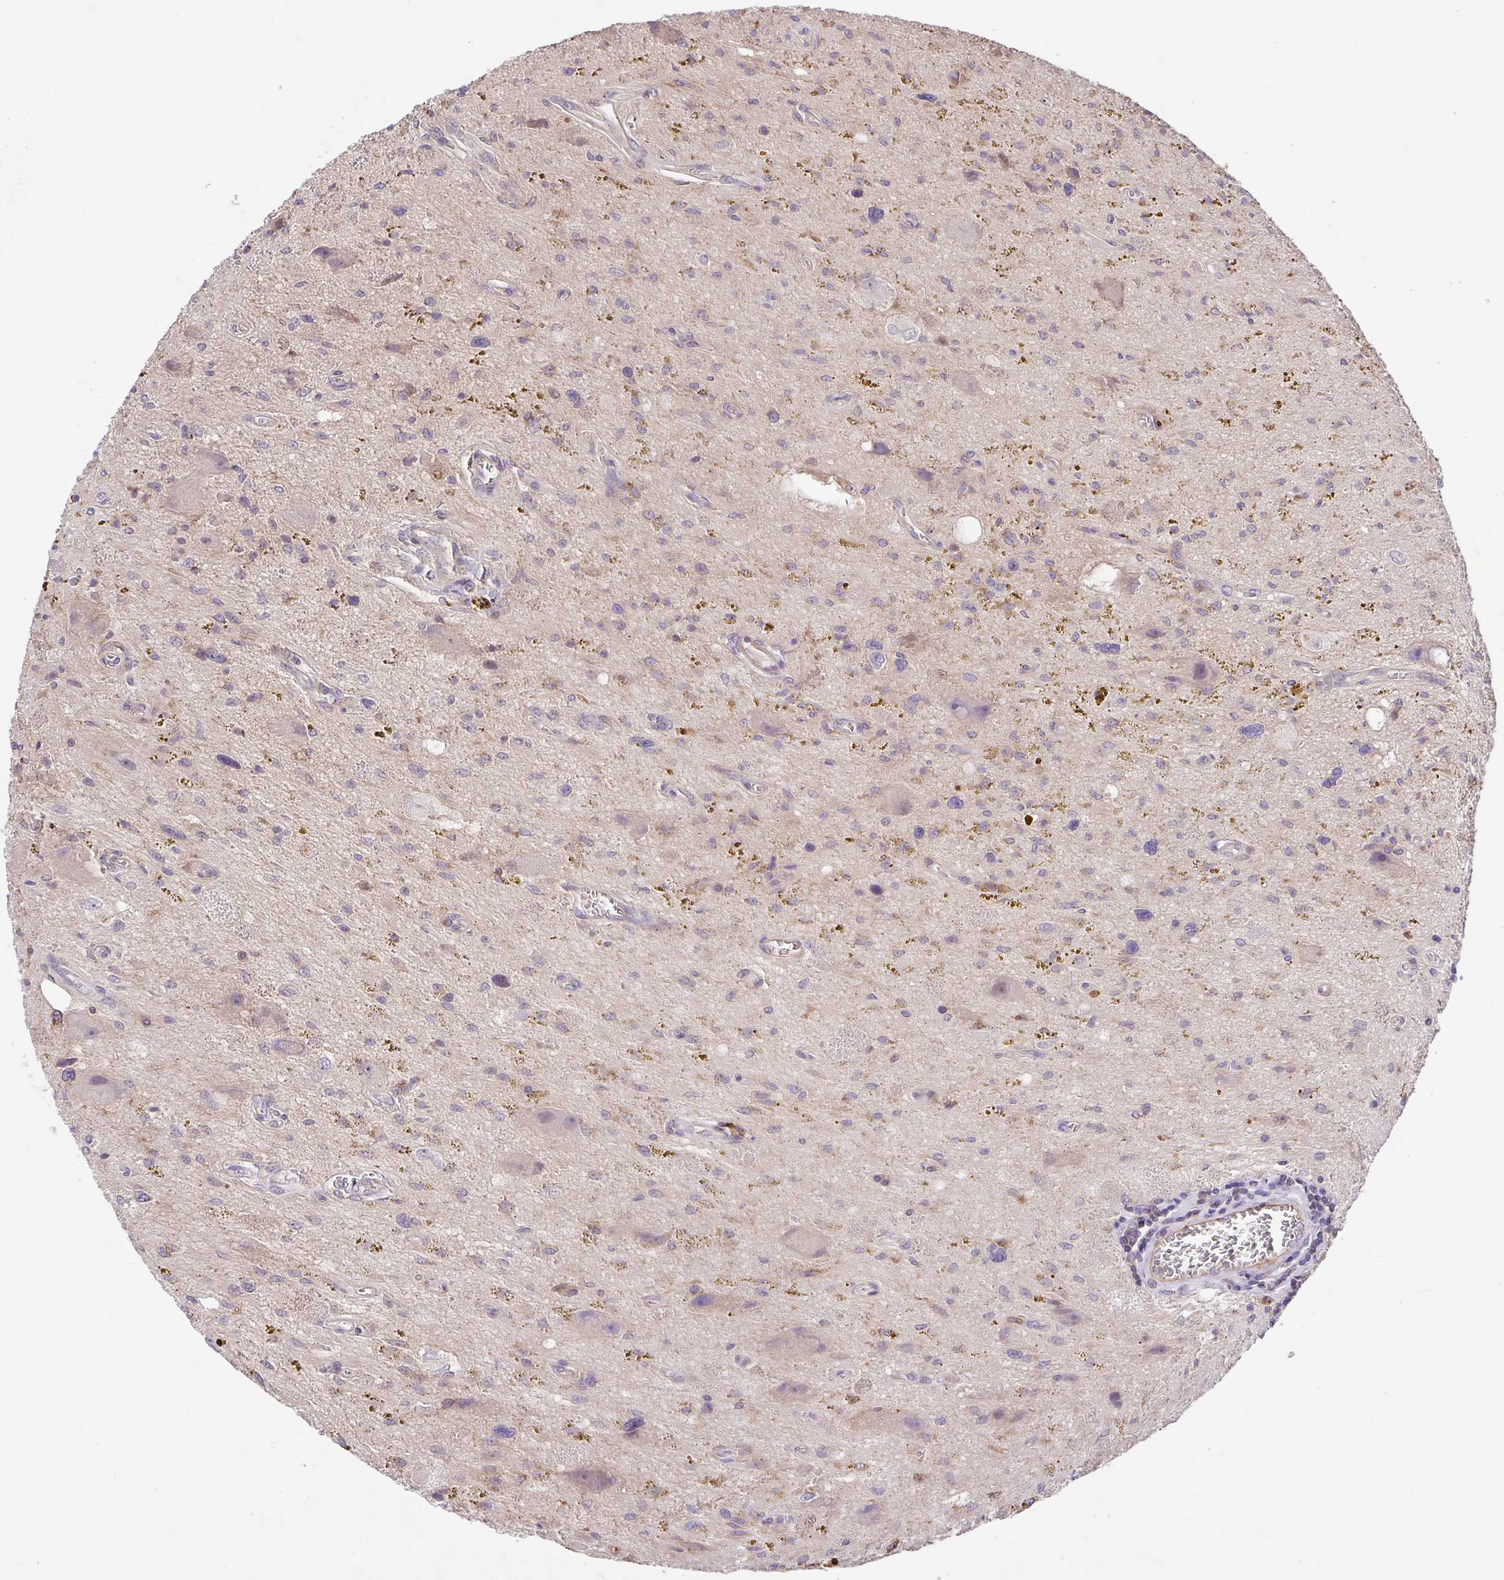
{"staining": {"intensity": "negative", "quantity": "none", "location": "none"}, "tissue": "glioma", "cell_type": "Tumor cells", "image_type": "cancer", "snomed": [{"axis": "morphology", "description": "Glioma, malignant, Low grade"}, {"axis": "topography", "description": "Cerebellum"}], "caption": "Tumor cells show no significant protein staining in low-grade glioma (malignant).", "gene": "IDE", "patient": {"sex": "female", "age": 14}}